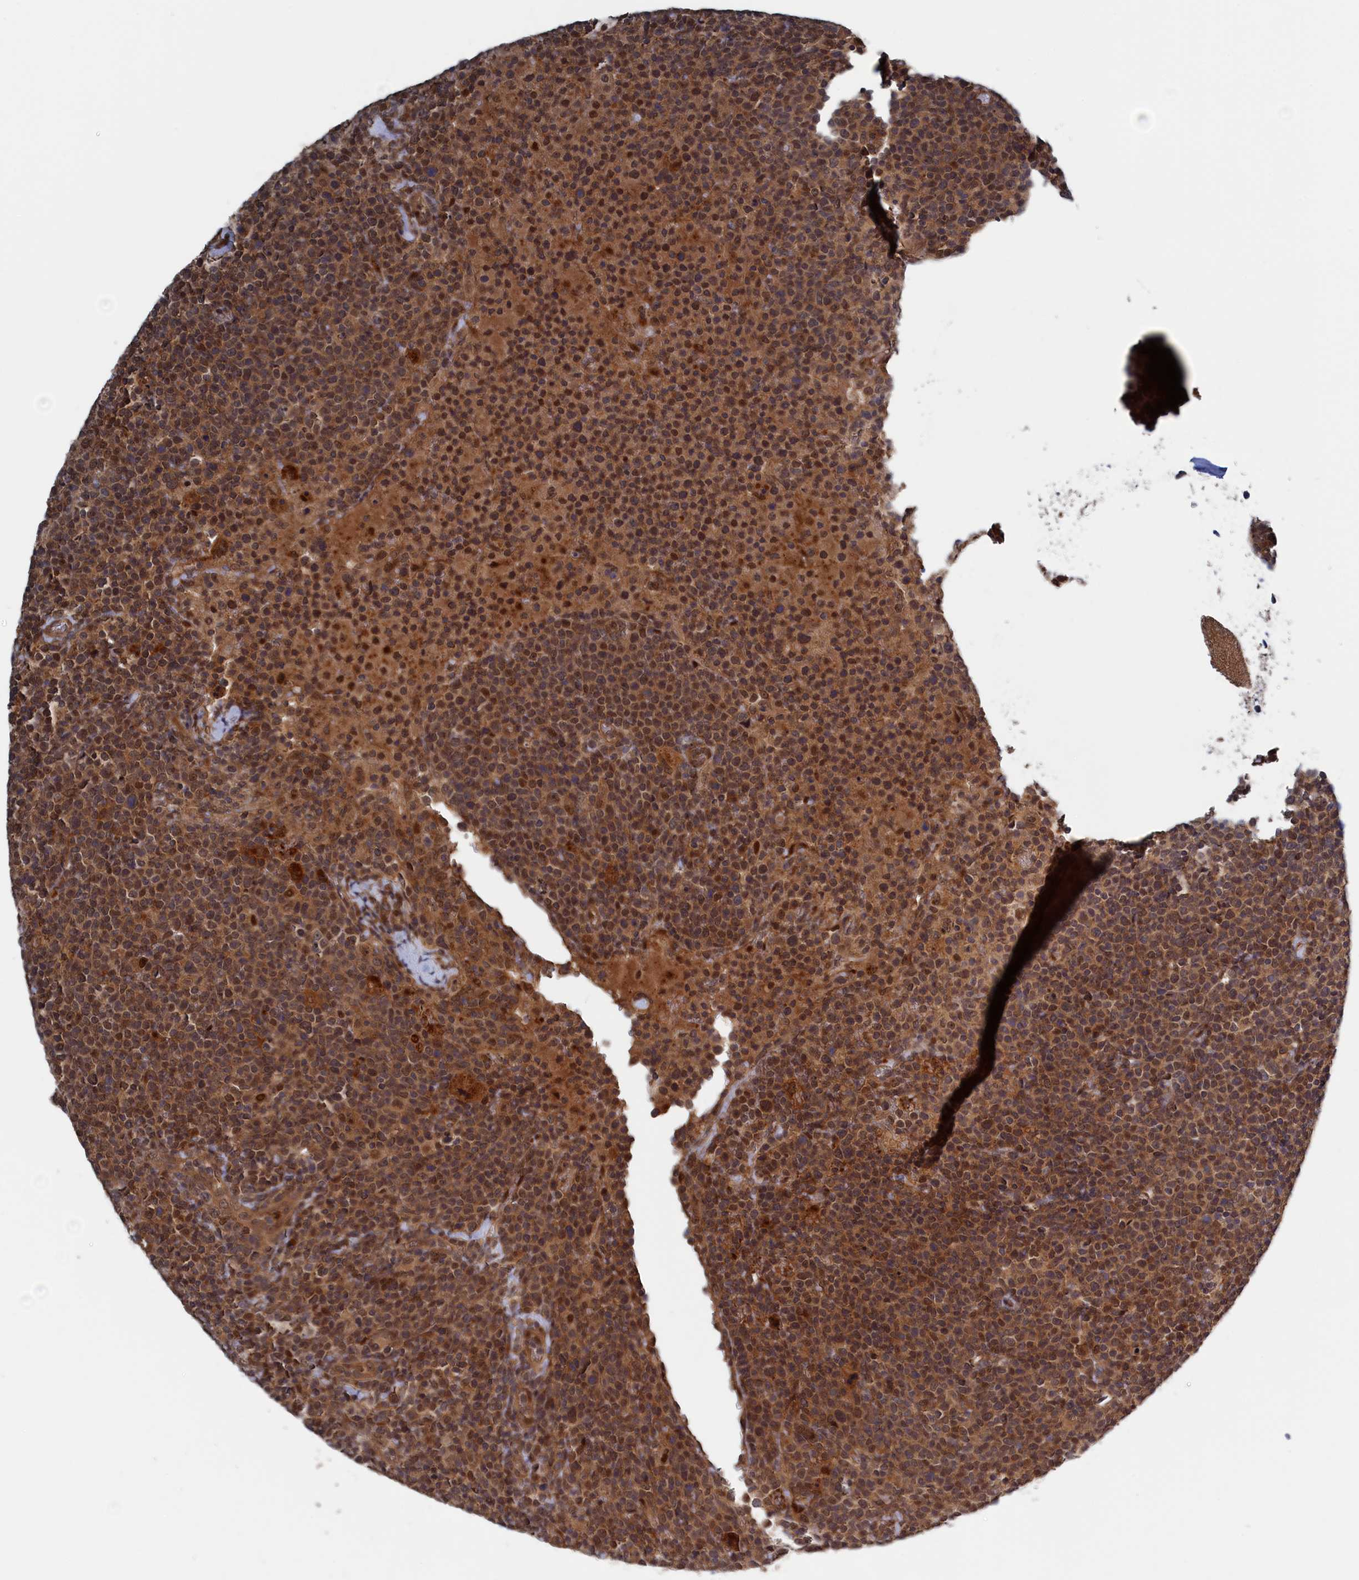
{"staining": {"intensity": "moderate", "quantity": ">75%", "location": "cytoplasmic/membranous,nuclear"}, "tissue": "lymphoma", "cell_type": "Tumor cells", "image_type": "cancer", "snomed": [{"axis": "morphology", "description": "Malignant lymphoma, non-Hodgkin's type, High grade"}, {"axis": "topography", "description": "Lymph node"}], "caption": "Immunohistochemical staining of malignant lymphoma, non-Hodgkin's type (high-grade) reveals medium levels of moderate cytoplasmic/membranous and nuclear protein staining in about >75% of tumor cells.", "gene": "ELOVL6", "patient": {"sex": "male", "age": 61}}